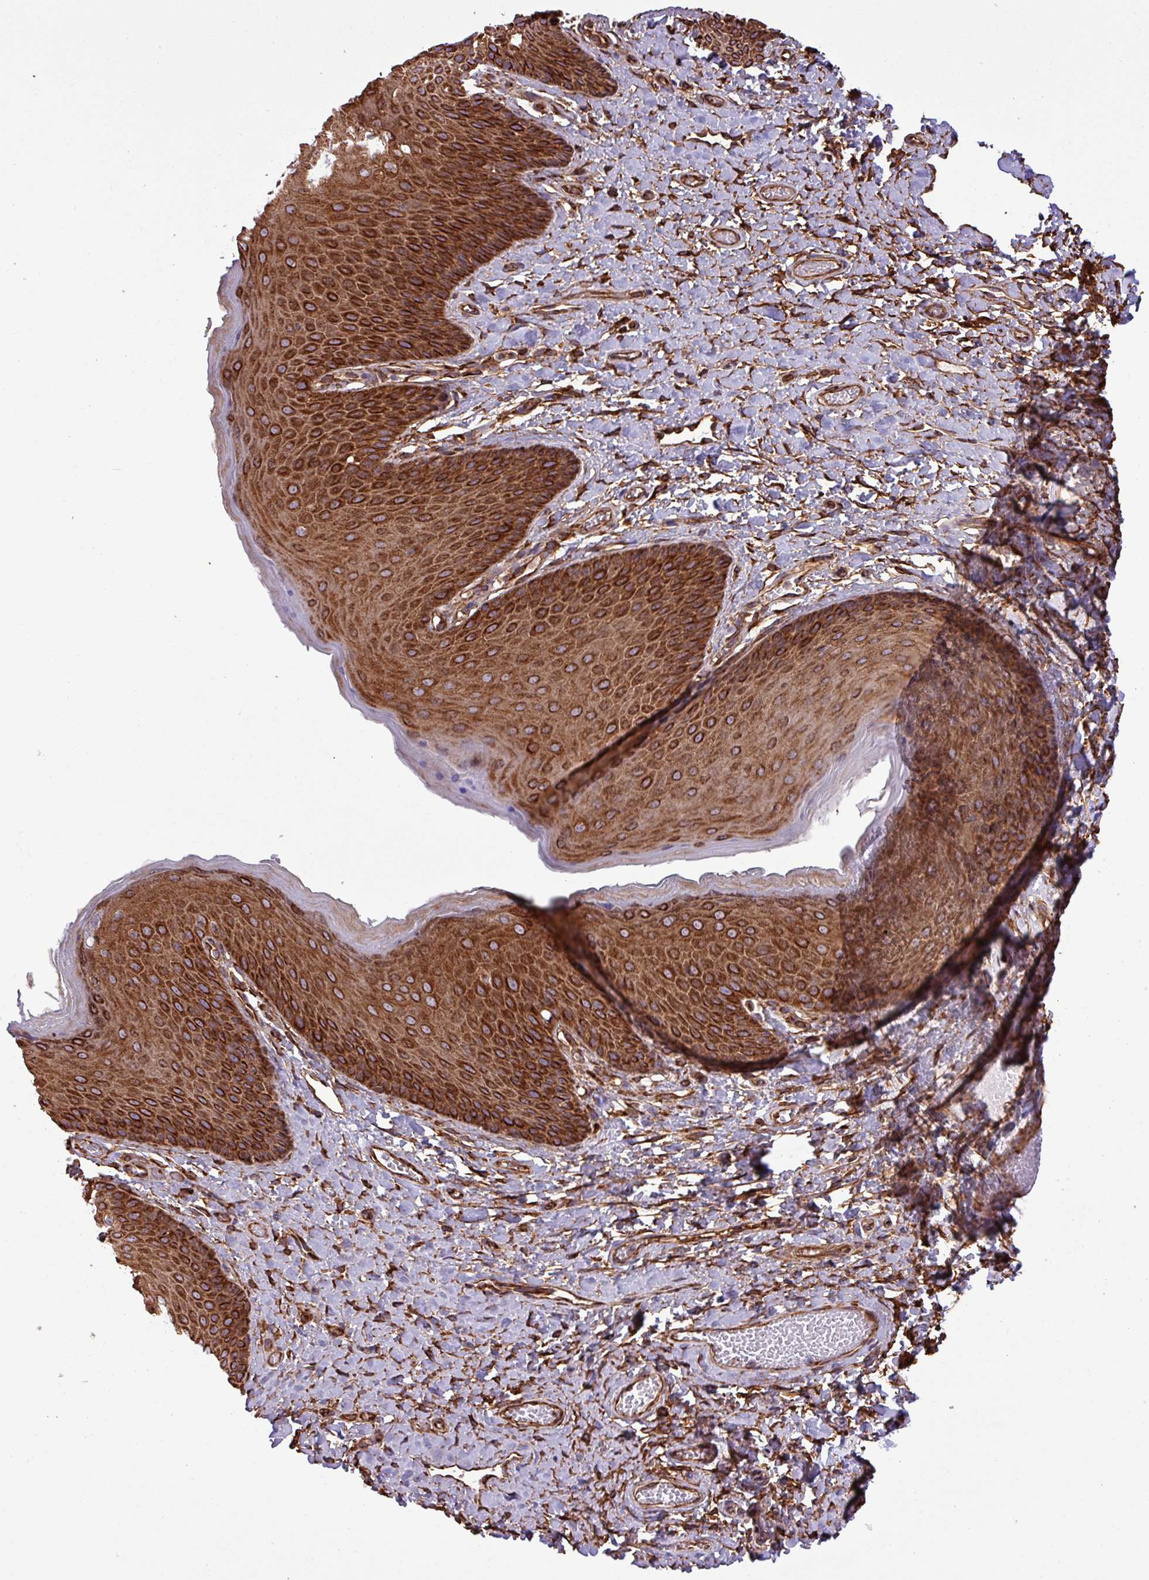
{"staining": {"intensity": "strong", "quantity": ">75%", "location": "cytoplasmic/membranous"}, "tissue": "skin", "cell_type": "Epidermal cells", "image_type": "normal", "snomed": [{"axis": "morphology", "description": "Normal tissue, NOS"}, {"axis": "topography", "description": "Anal"}], "caption": "A histopathology image of human skin stained for a protein shows strong cytoplasmic/membranous brown staining in epidermal cells. The staining was performed using DAB (3,3'-diaminobenzidine), with brown indicating positive protein expression. Nuclei are stained blue with hematoxylin.", "gene": "ZNF300", "patient": {"sex": "female", "age": 40}}